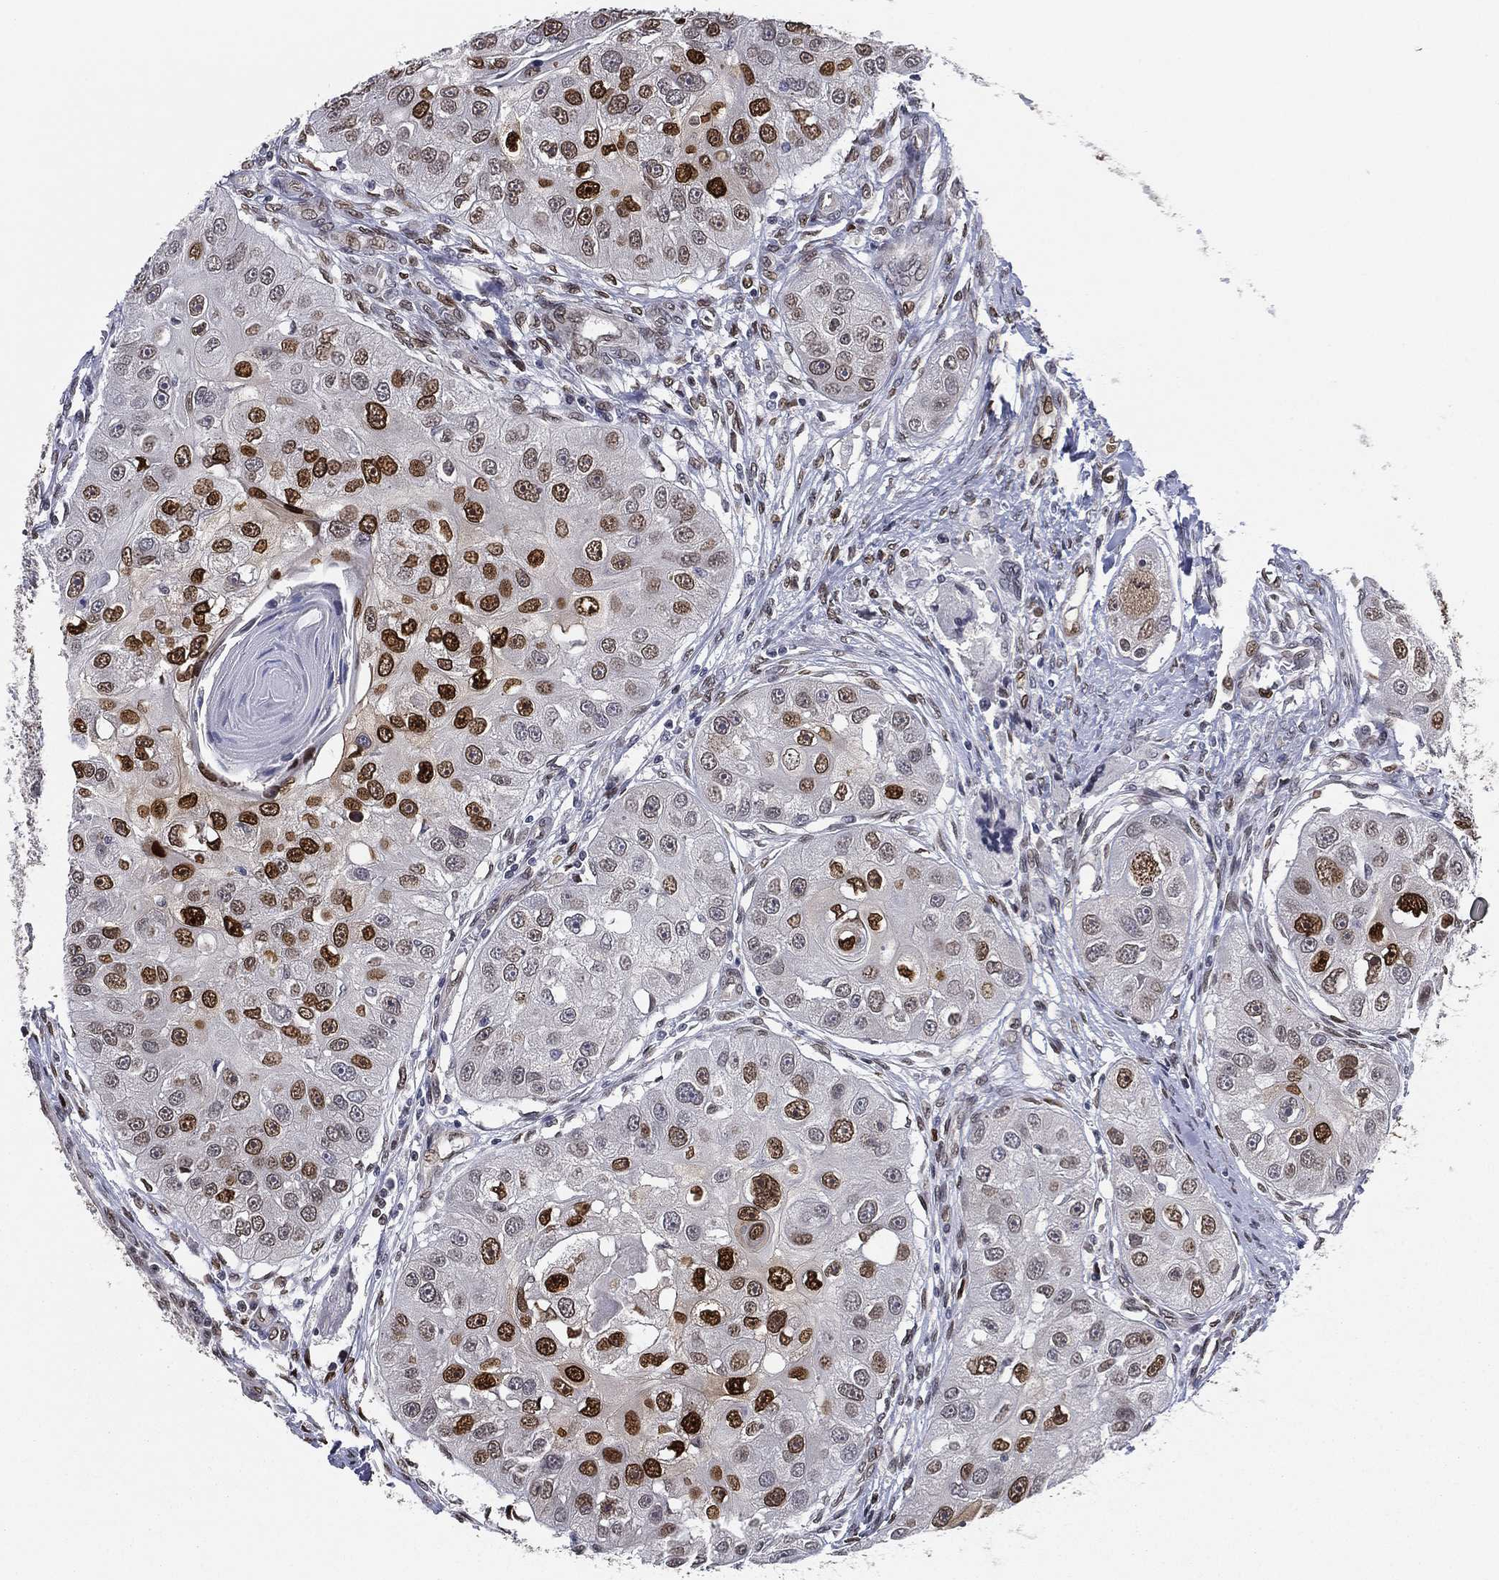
{"staining": {"intensity": "strong", "quantity": "25%-75%", "location": "nuclear"}, "tissue": "head and neck cancer", "cell_type": "Tumor cells", "image_type": "cancer", "snomed": [{"axis": "morphology", "description": "Normal tissue, NOS"}, {"axis": "morphology", "description": "Squamous cell carcinoma, NOS"}, {"axis": "topography", "description": "Skeletal muscle"}, {"axis": "topography", "description": "Head-Neck"}], "caption": "IHC image of head and neck cancer stained for a protein (brown), which demonstrates high levels of strong nuclear staining in approximately 25%-75% of tumor cells.", "gene": "LMNB1", "patient": {"sex": "male", "age": 51}}